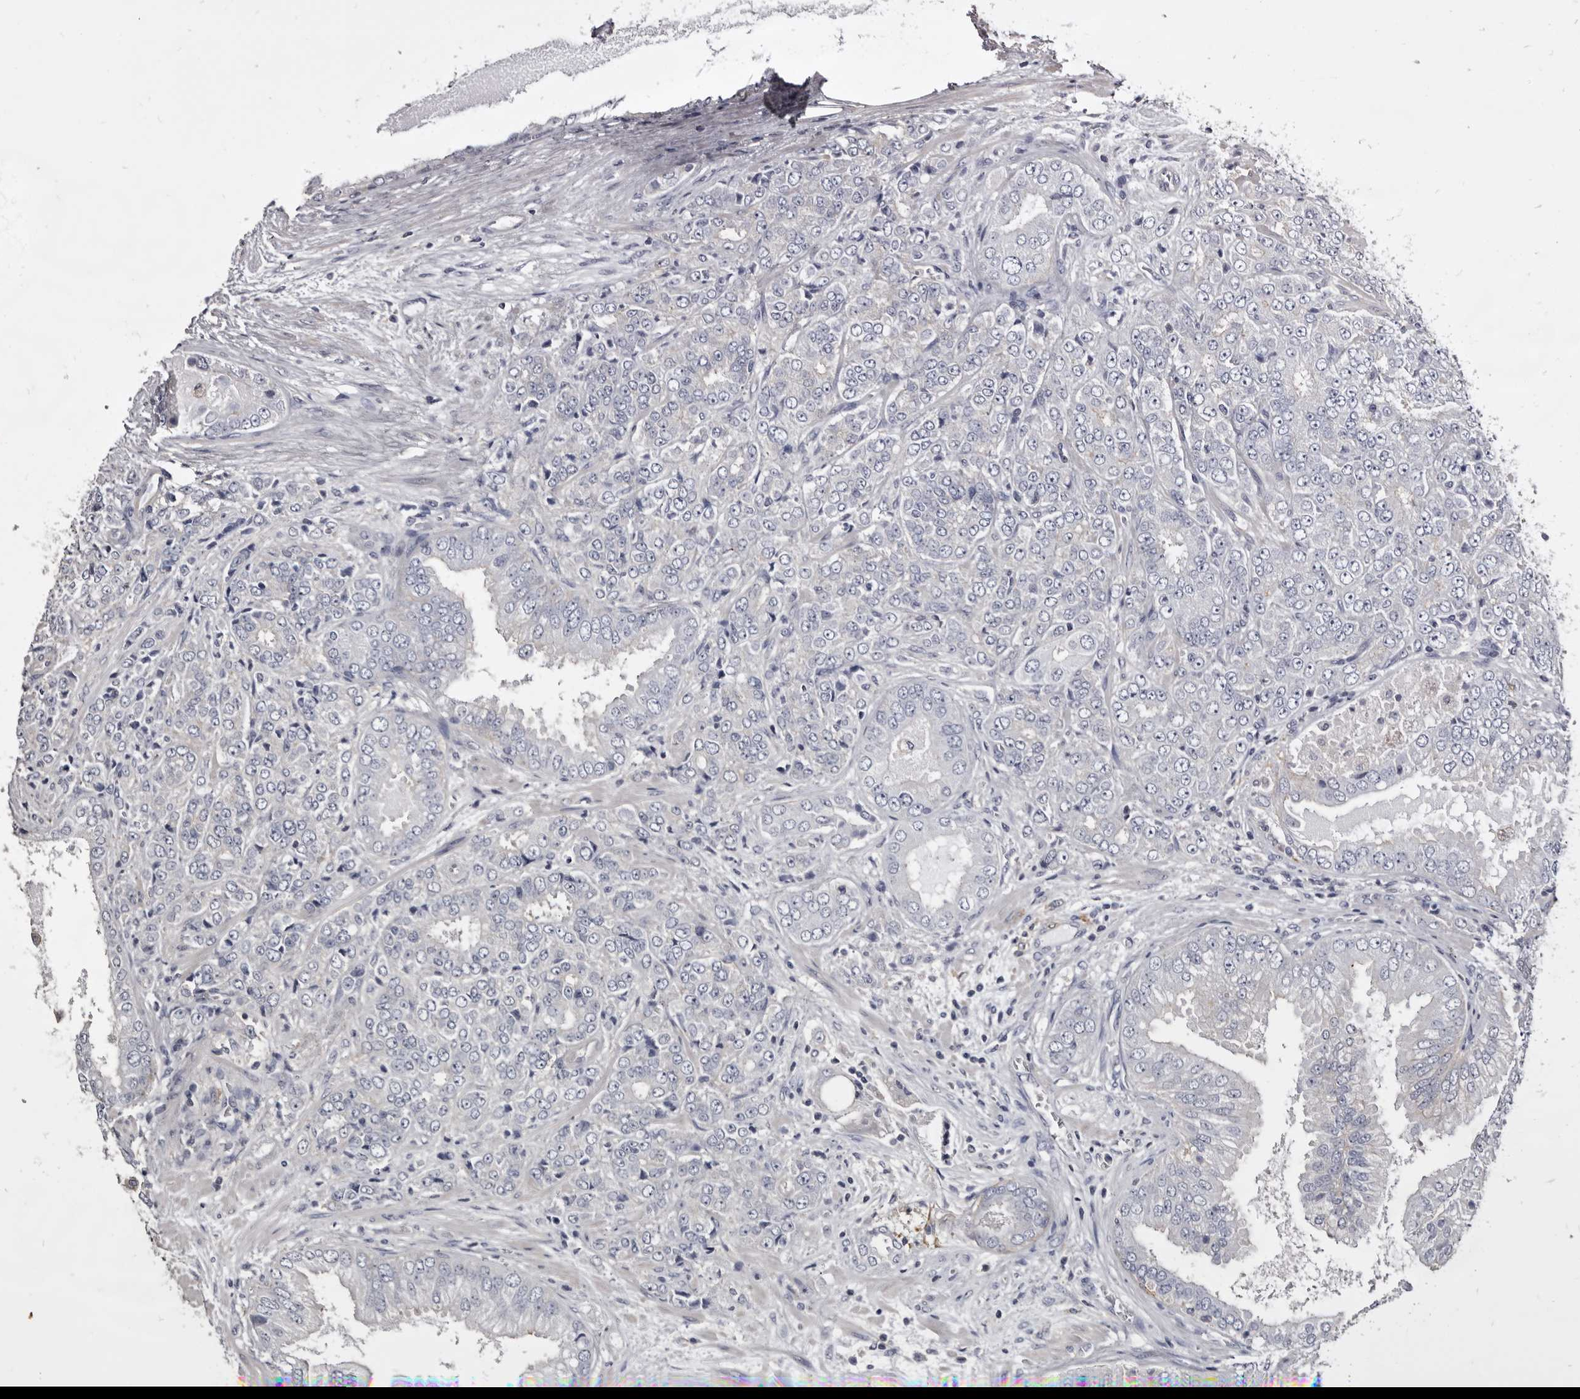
{"staining": {"intensity": "negative", "quantity": "none", "location": "none"}, "tissue": "prostate cancer", "cell_type": "Tumor cells", "image_type": "cancer", "snomed": [{"axis": "morphology", "description": "Adenocarcinoma, High grade"}, {"axis": "topography", "description": "Prostate"}], "caption": "IHC image of high-grade adenocarcinoma (prostate) stained for a protein (brown), which exhibits no staining in tumor cells.", "gene": "LAD1", "patient": {"sex": "male", "age": 58}}